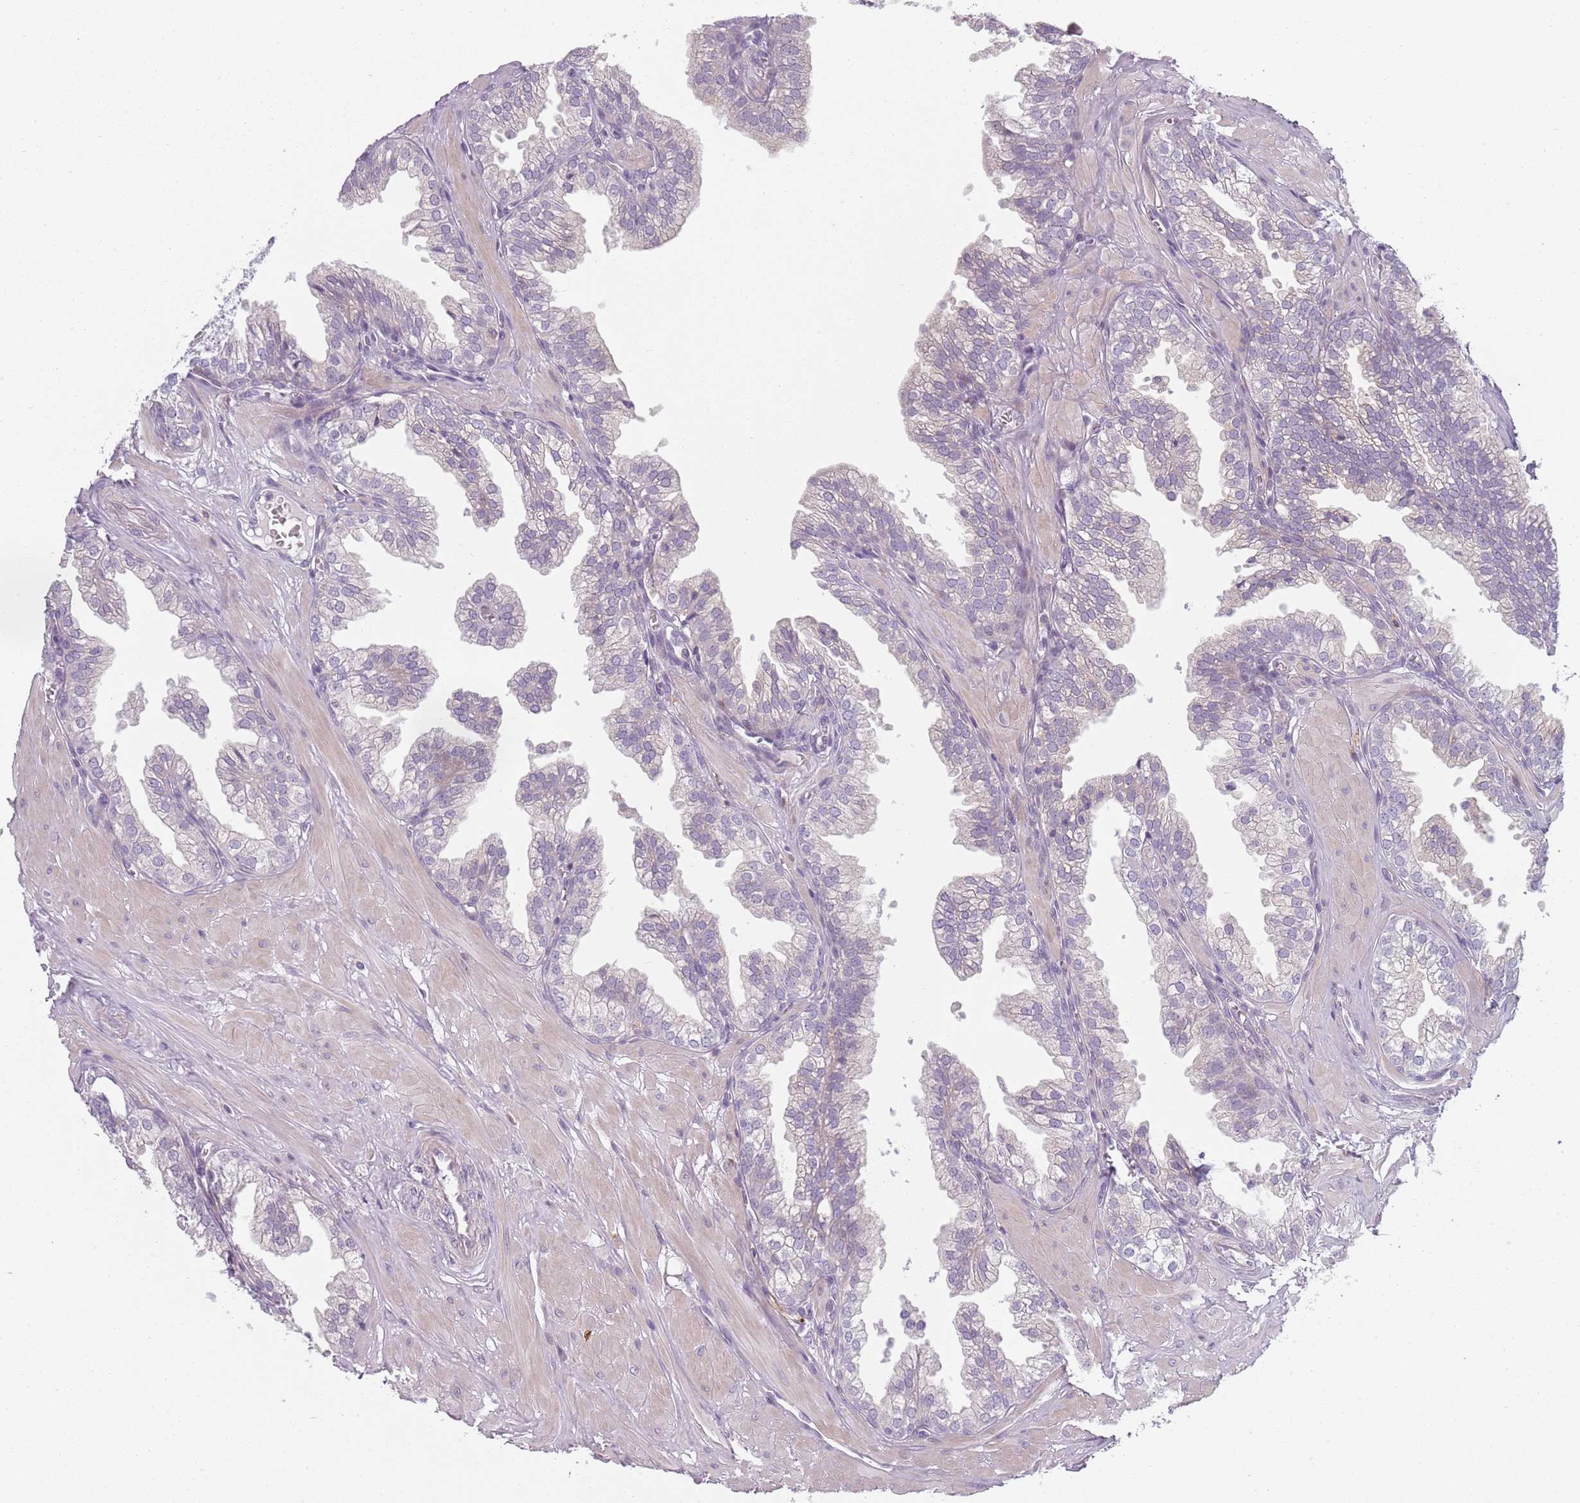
{"staining": {"intensity": "negative", "quantity": "none", "location": "none"}, "tissue": "prostate", "cell_type": "Glandular cells", "image_type": "normal", "snomed": [{"axis": "morphology", "description": "Normal tissue, NOS"}, {"axis": "topography", "description": "Prostate"}, {"axis": "topography", "description": "Peripheral nerve tissue"}], "caption": "This is an immunohistochemistry (IHC) micrograph of benign prostate. There is no positivity in glandular cells.", "gene": "CC2D2B", "patient": {"sex": "male", "age": 55}}